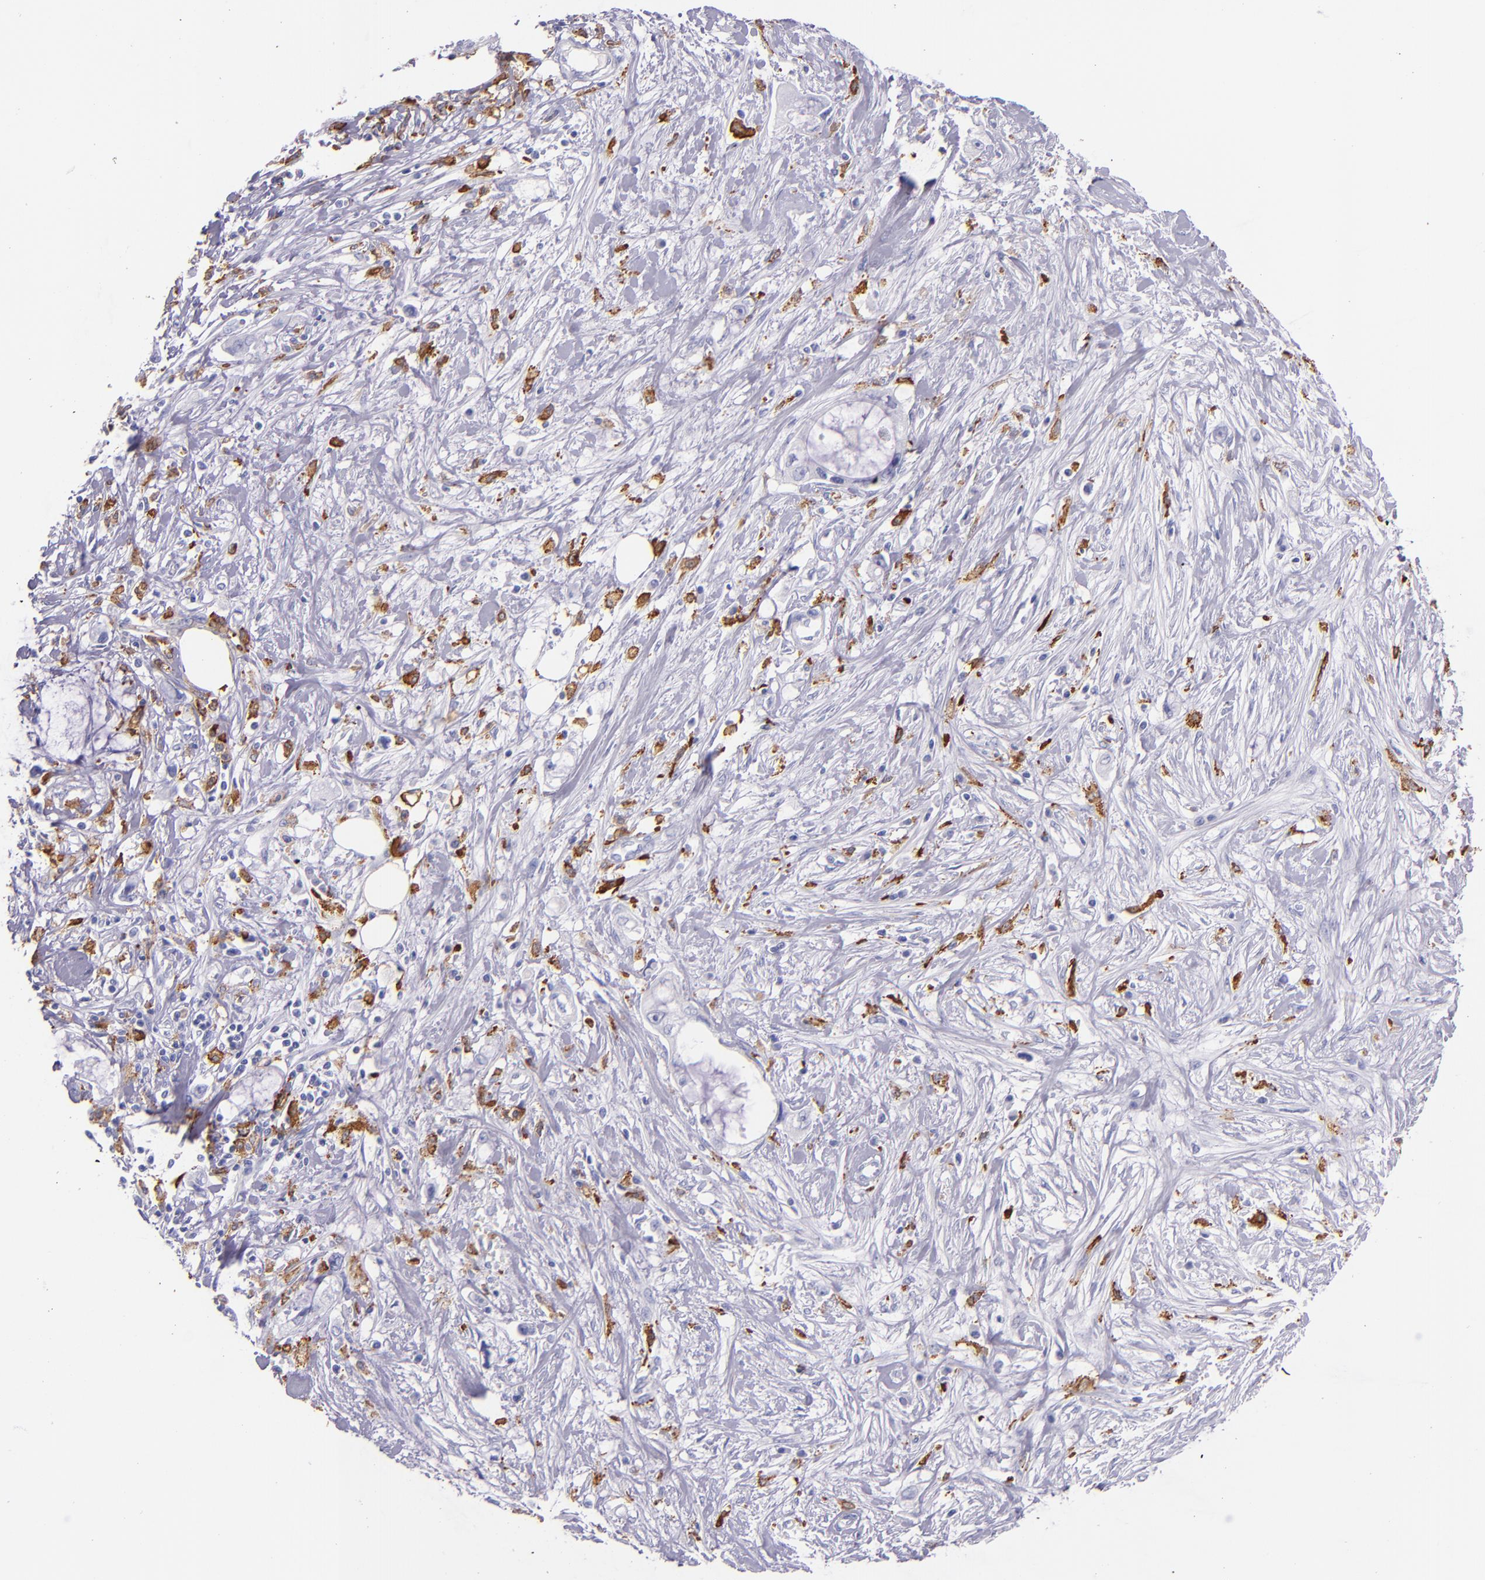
{"staining": {"intensity": "negative", "quantity": "none", "location": "none"}, "tissue": "pancreatic cancer", "cell_type": "Tumor cells", "image_type": "cancer", "snomed": [{"axis": "morphology", "description": "Adenocarcinoma, NOS"}, {"axis": "topography", "description": "Pancreas"}, {"axis": "topography", "description": "Stomach, upper"}], "caption": "A photomicrograph of pancreatic cancer (adenocarcinoma) stained for a protein exhibits no brown staining in tumor cells.", "gene": "CD163", "patient": {"sex": "male", "age": 77}}